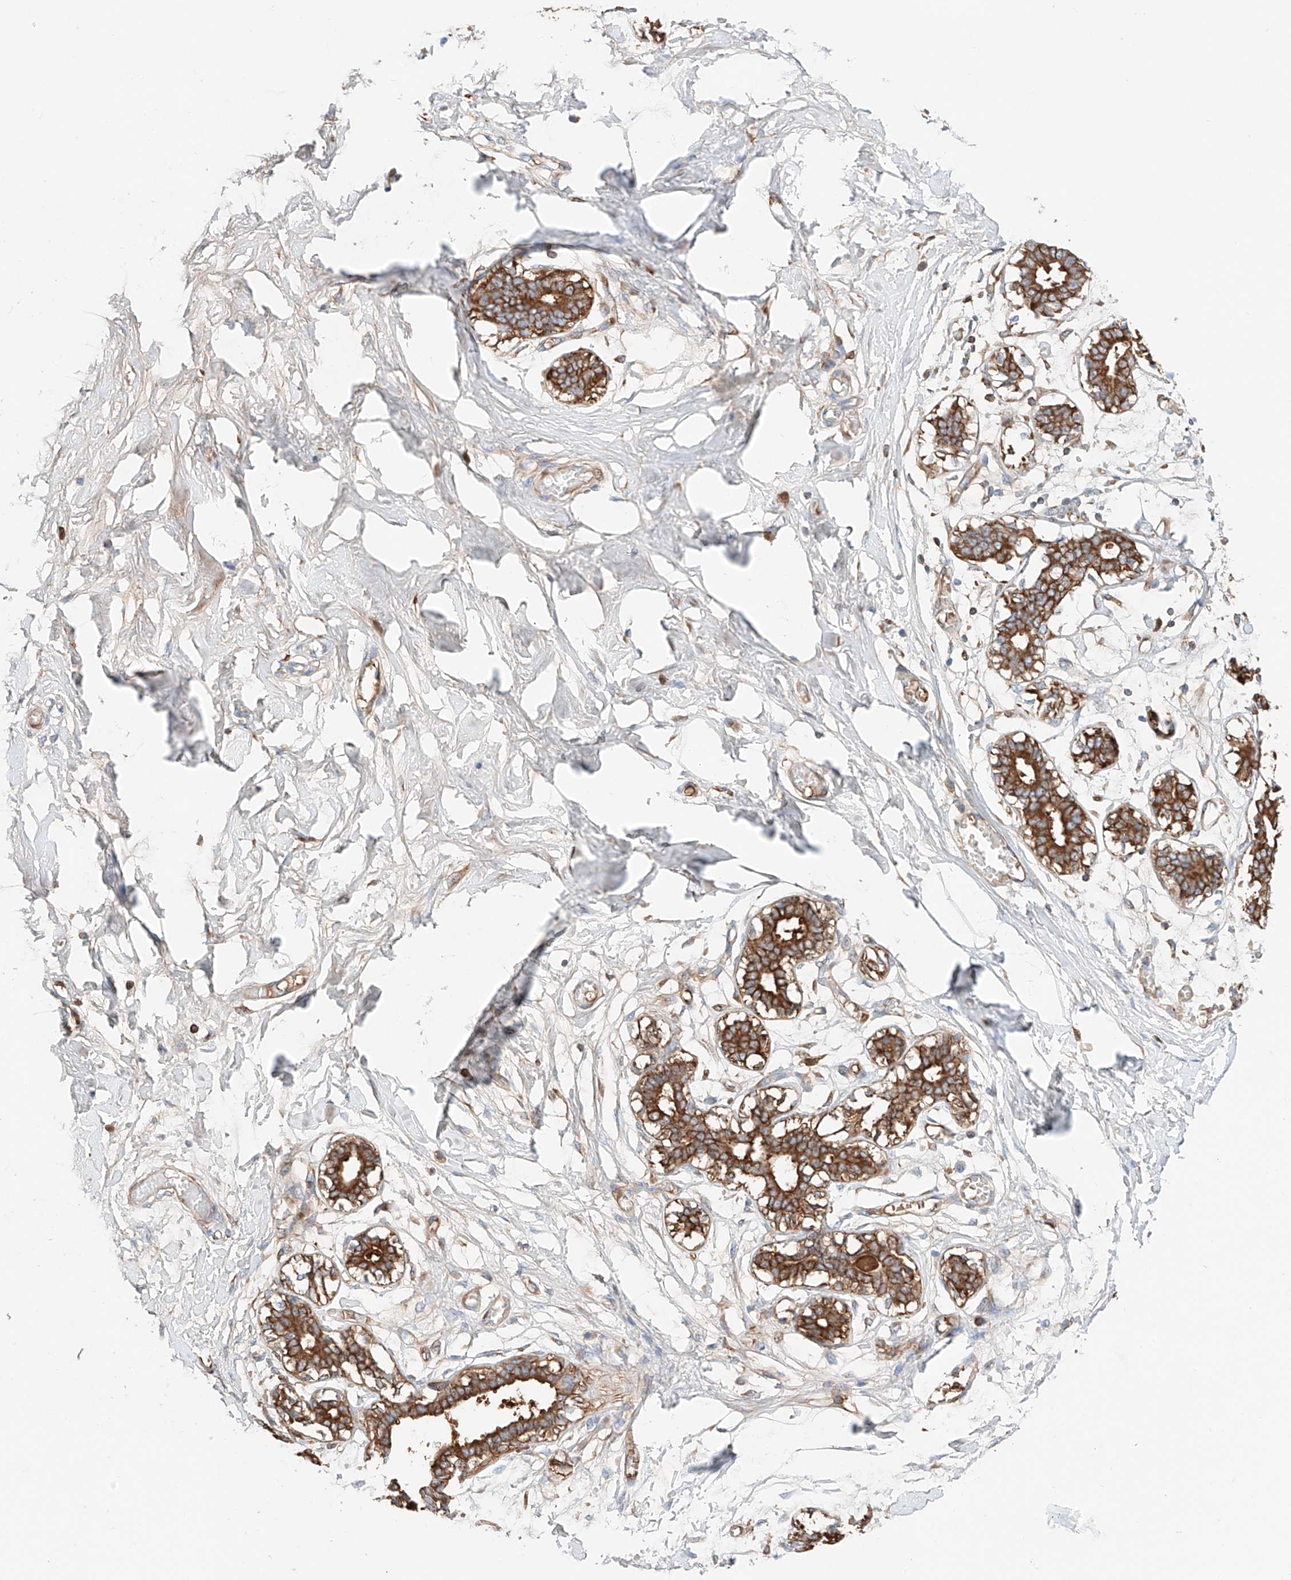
{"staining": {"intensity": "negative", "quantity": "none", "location": "none"}, "tissue": "breast", "cell_type": "Adipocytes", "image_type": "normal", "snomed": [{"axis": "morphology", "description": "Normal tissue, NOS"}, {"axis": "topography", "description": "Breast"}], "caption": "Protein analysis of normal breast demonstrates no significant expression in adipocytes. (Stains: DAB (3,3'-diaminobenzidine) immunohistochemistry with hematoxylin counter stain, Microscopy: brightfield microscopy at high magnification).", "gene": "PGGT1B", "patient": {"sex": "female", "age": 27}}